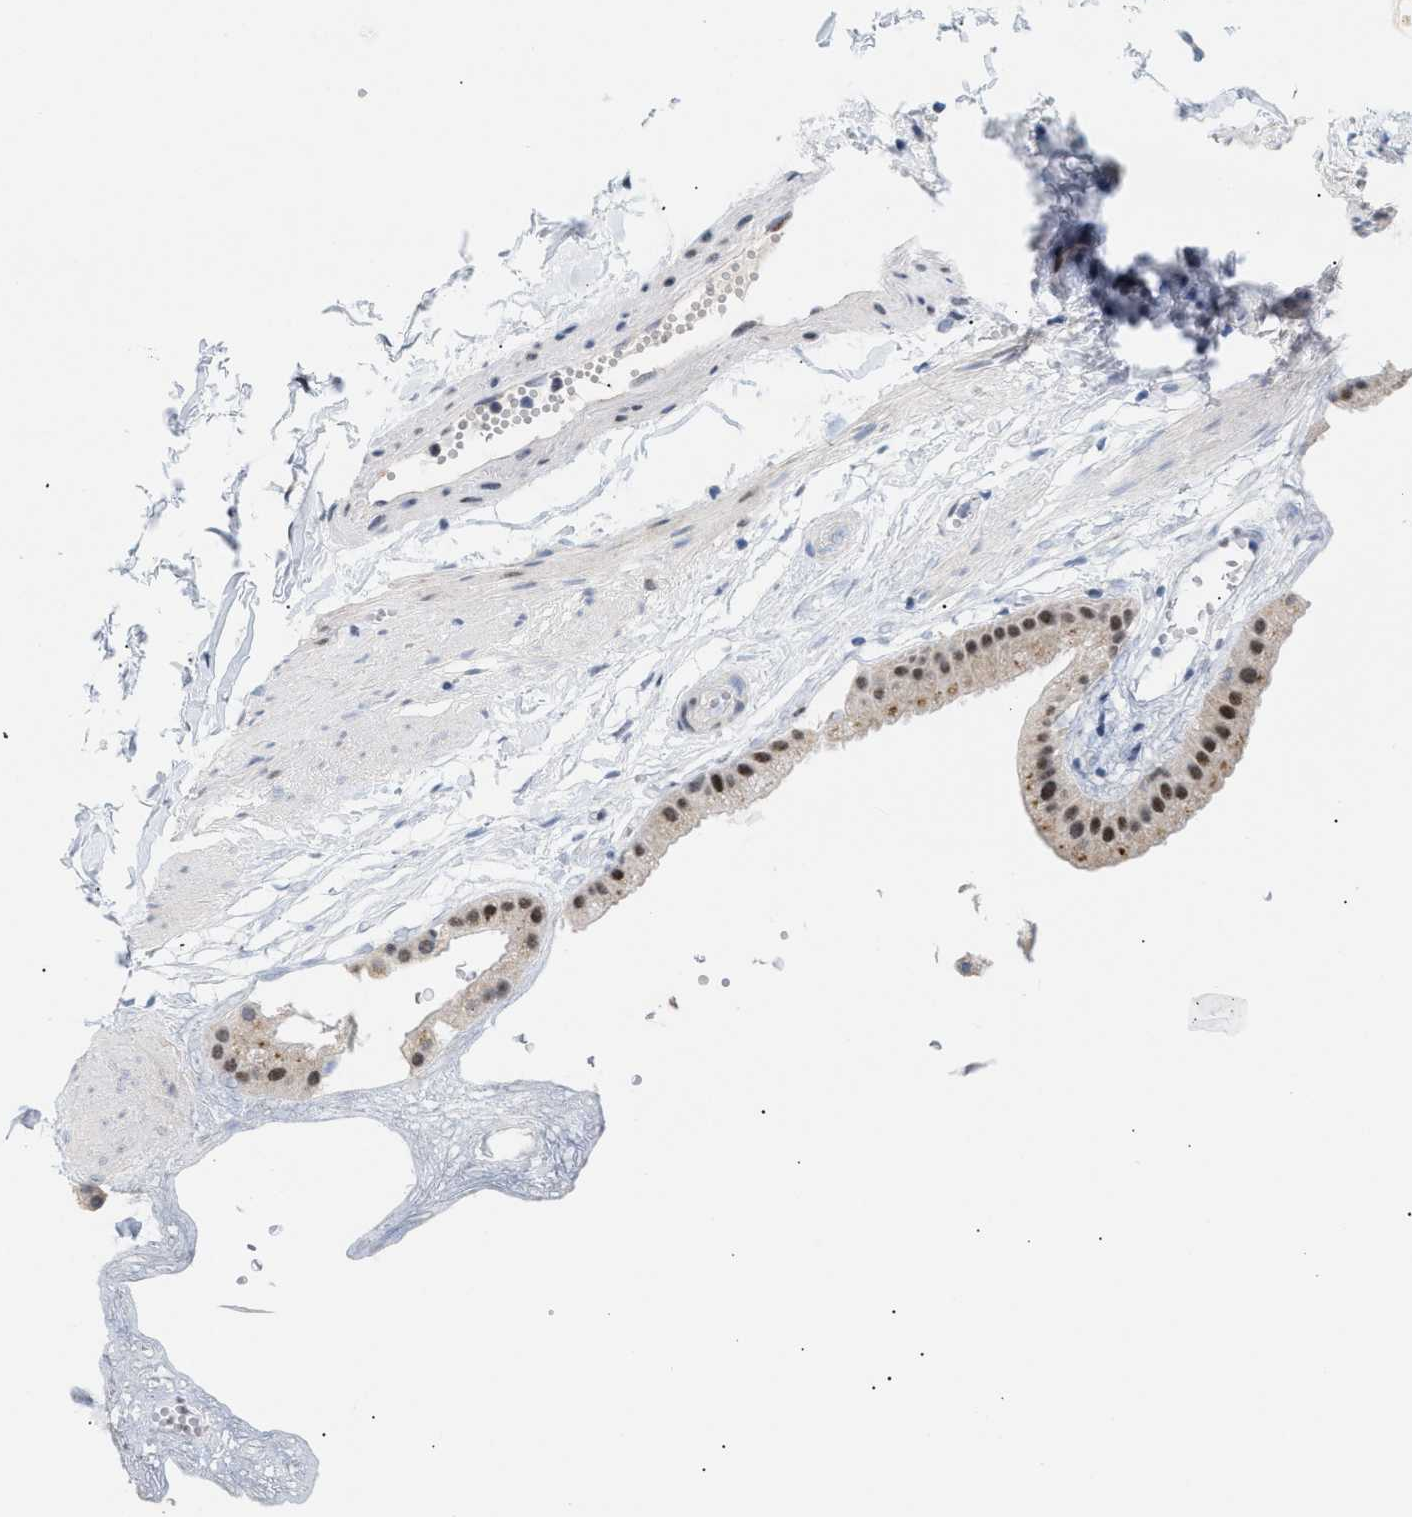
{"staining": {"intensity": "strong", "quantity": ">75%", "location": "nuclear"}, "tissue": "gallbladder", "cell_type": "Glandular cells", "image_type": "normal", "snomed": [{"axis": "morphology", "description": "Normal tissue, NOS"}, {"axis": "topography", "description": "Gallbladder"}], "caption": "Immunohistochemistry image of unremarkable gallbladder stained for a protein (brown), which demonstrates high levels of strong nuclear staining in about >75% of glandular cells.", "gene": "PPARD", "patient": {"sex": "female", "age": 64}}